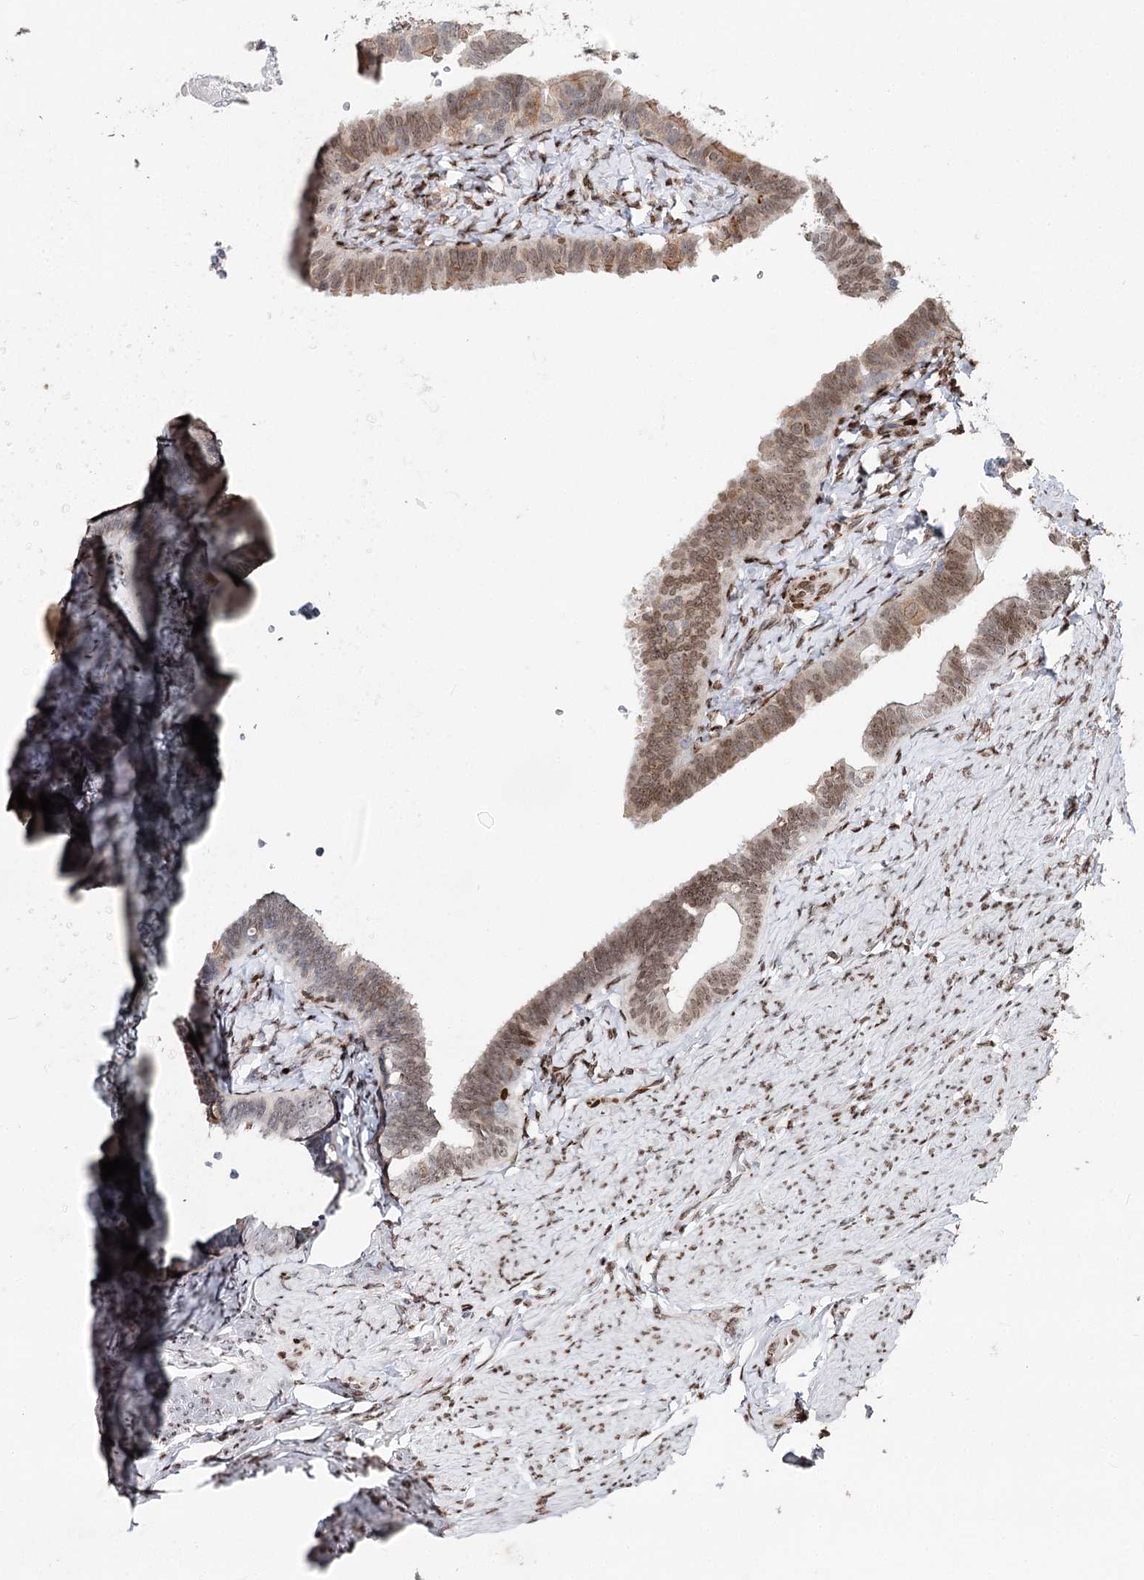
{"staining": {"intensity": "moderate", "quantity": "25%-75%", "location": "cytoplasmic/membranous,nuclear"}, "tissue": "fallopian tube", "cell_type": "Glandular cells", "image_type": "normal", "snomed": [{"axis": "morphology", "description": "Normal tissue, NOS"}, {"axis": "topography", "description": "Fallopian tube"}], "caption": "Immunohistochemistry of unremarkable human fallopian tube demonstrates medium levels of moderate cytoplasmic/membranous,nuclear staining in approximately 25%-75% of glandular cells.", "gene": "FRMD4A", "patient": {"sex": "female", "age": 39}}